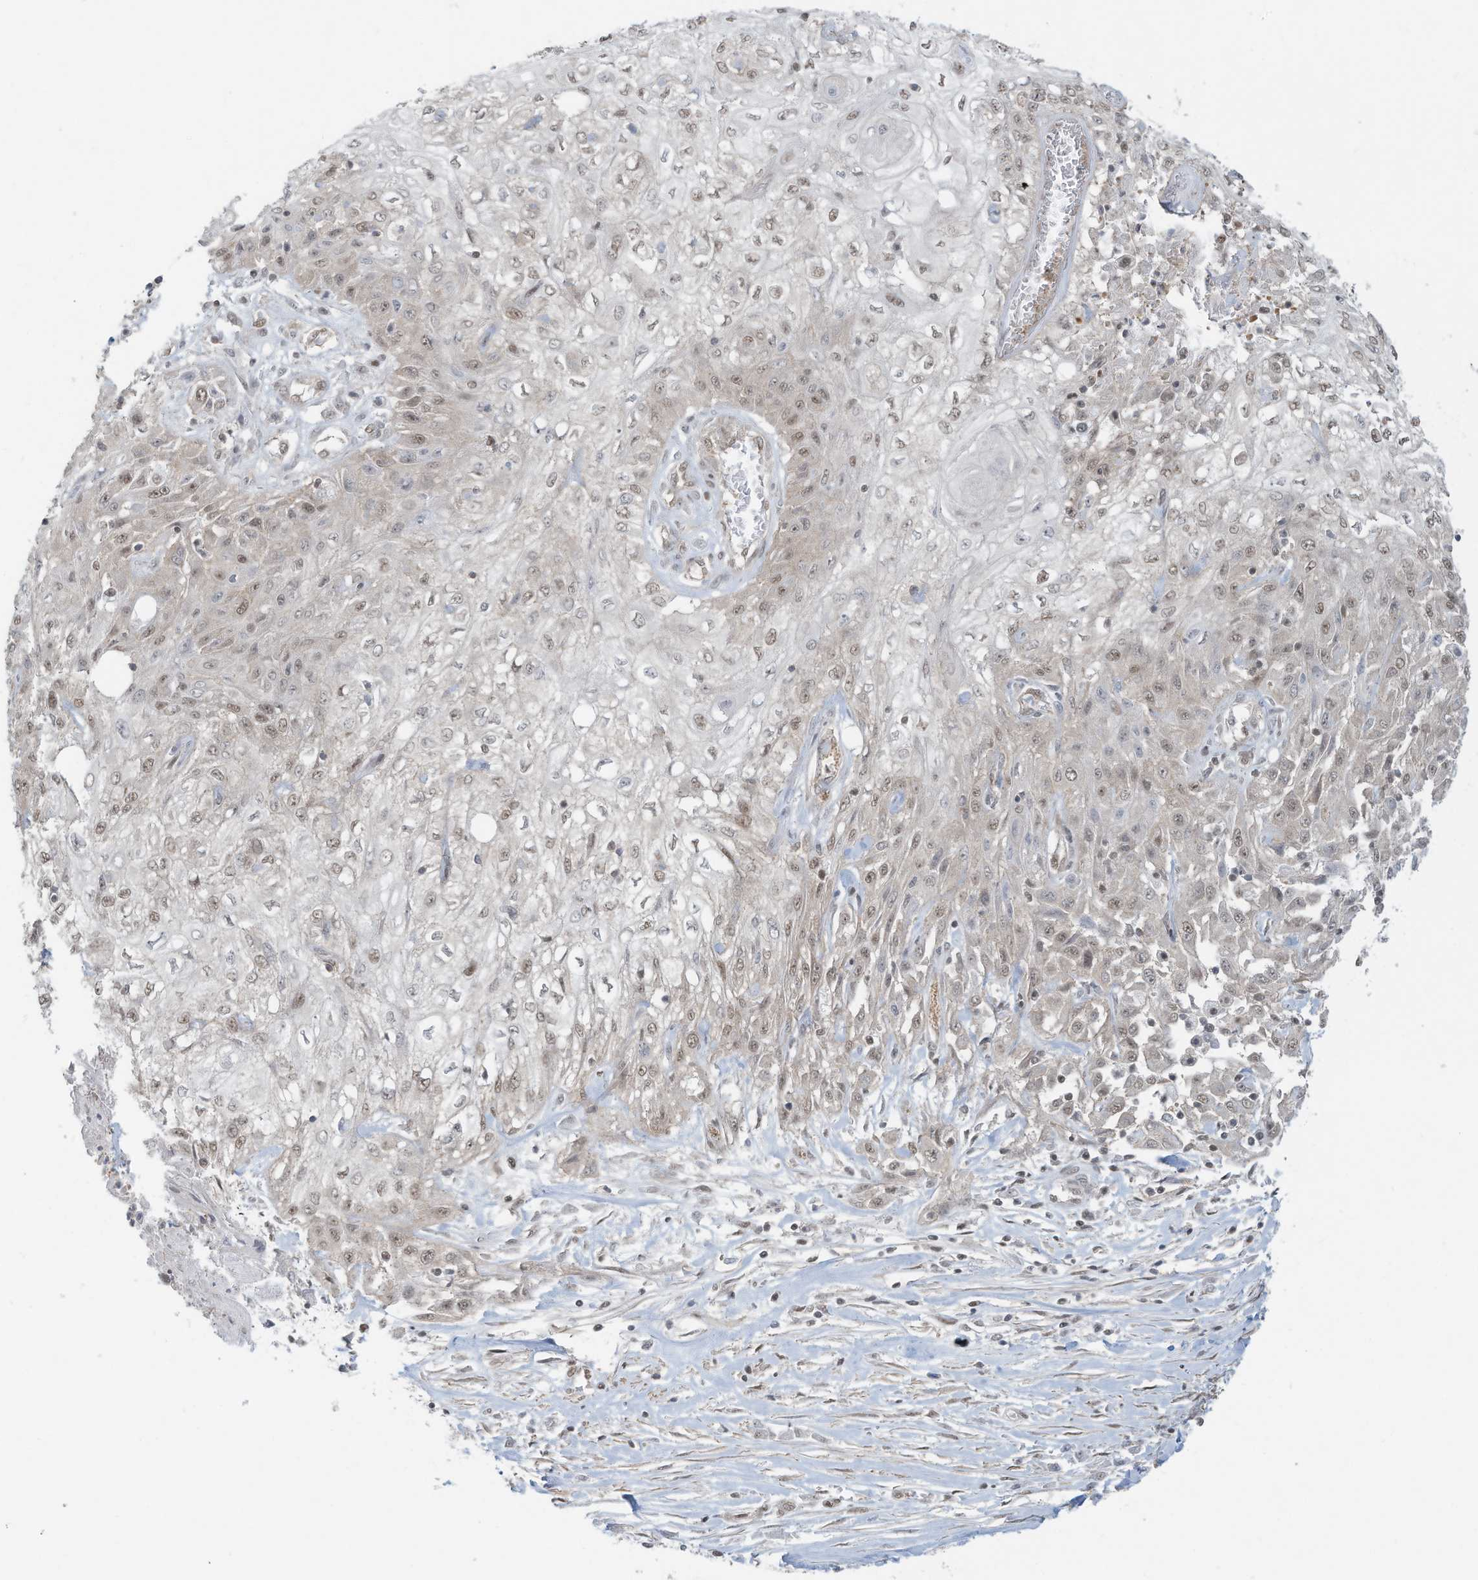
{"staining": {"intensity": "weak", "quantity": ">75%", "location": "nuclear"}, "tissue": "skin cancer", "cell_type": "Tumor cells", "image_type": "cancer", "snomed": [{"axis": "morphology", "description": "Squamous cell carcinoma, NOS"}, {"axis": "morphology", "description": "Squamous cell carcinoma, metastatic, NOS"}, {"axis": "topography", "description": "Skin"}, {"axis": "topography", "description": "Lymph node"}], "caption": "Skin squamous cell carcinoma stained for a protein reveals weak nuclear positivity in tumor cells. The protein is stained brown, and the nuclei are stained in blue (DAB IHC with brightfield microscopy, high magnification).", "gene": "DBR1", "patient": {"sex": "male", "age": 75}}